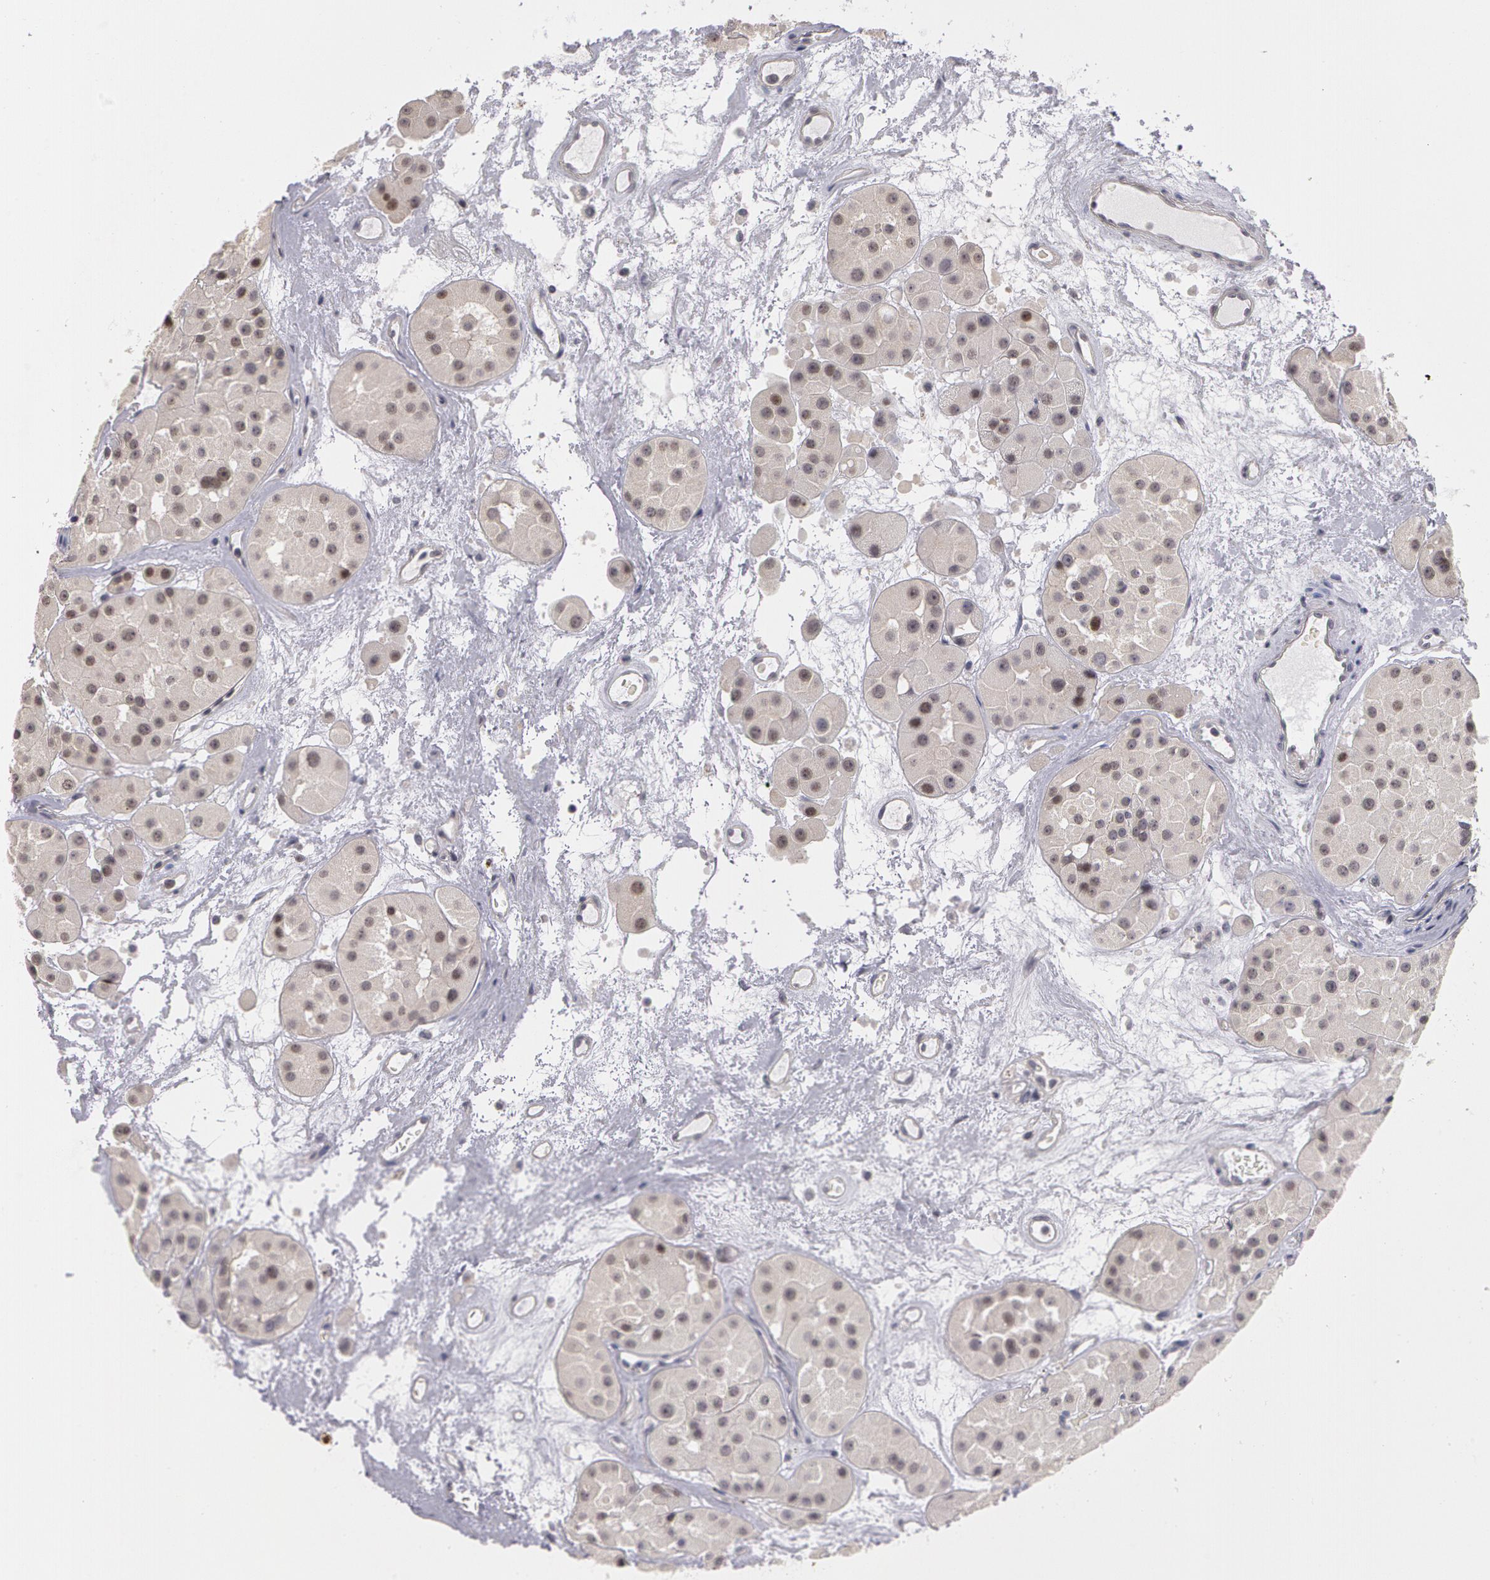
{"staining": {"intensity": "weak", "quantity": "<25%", "location": "nuclear"}, "tissue": "renal cancer", "cell_type": "Tumor cells", "image_type": "cancer", "snomed": [{"axis": "morphology", "description": "Adenocarcinoma, uncertain malignant potential"}, {"axis": "topography", "description": "Kidney"}], "caption": "DAB (3,3'-diaminobenzidine) immunohistochemical staining of human renal adenocarcinoma,  uncertain malignant potential demonstrates no significant staining in tumor cells. (Brightfield microscopy of DAB immunohistochemistry at high magnification).", "gene": "PRICKLE1", "patient": {"sex": "male", "age": 63}}